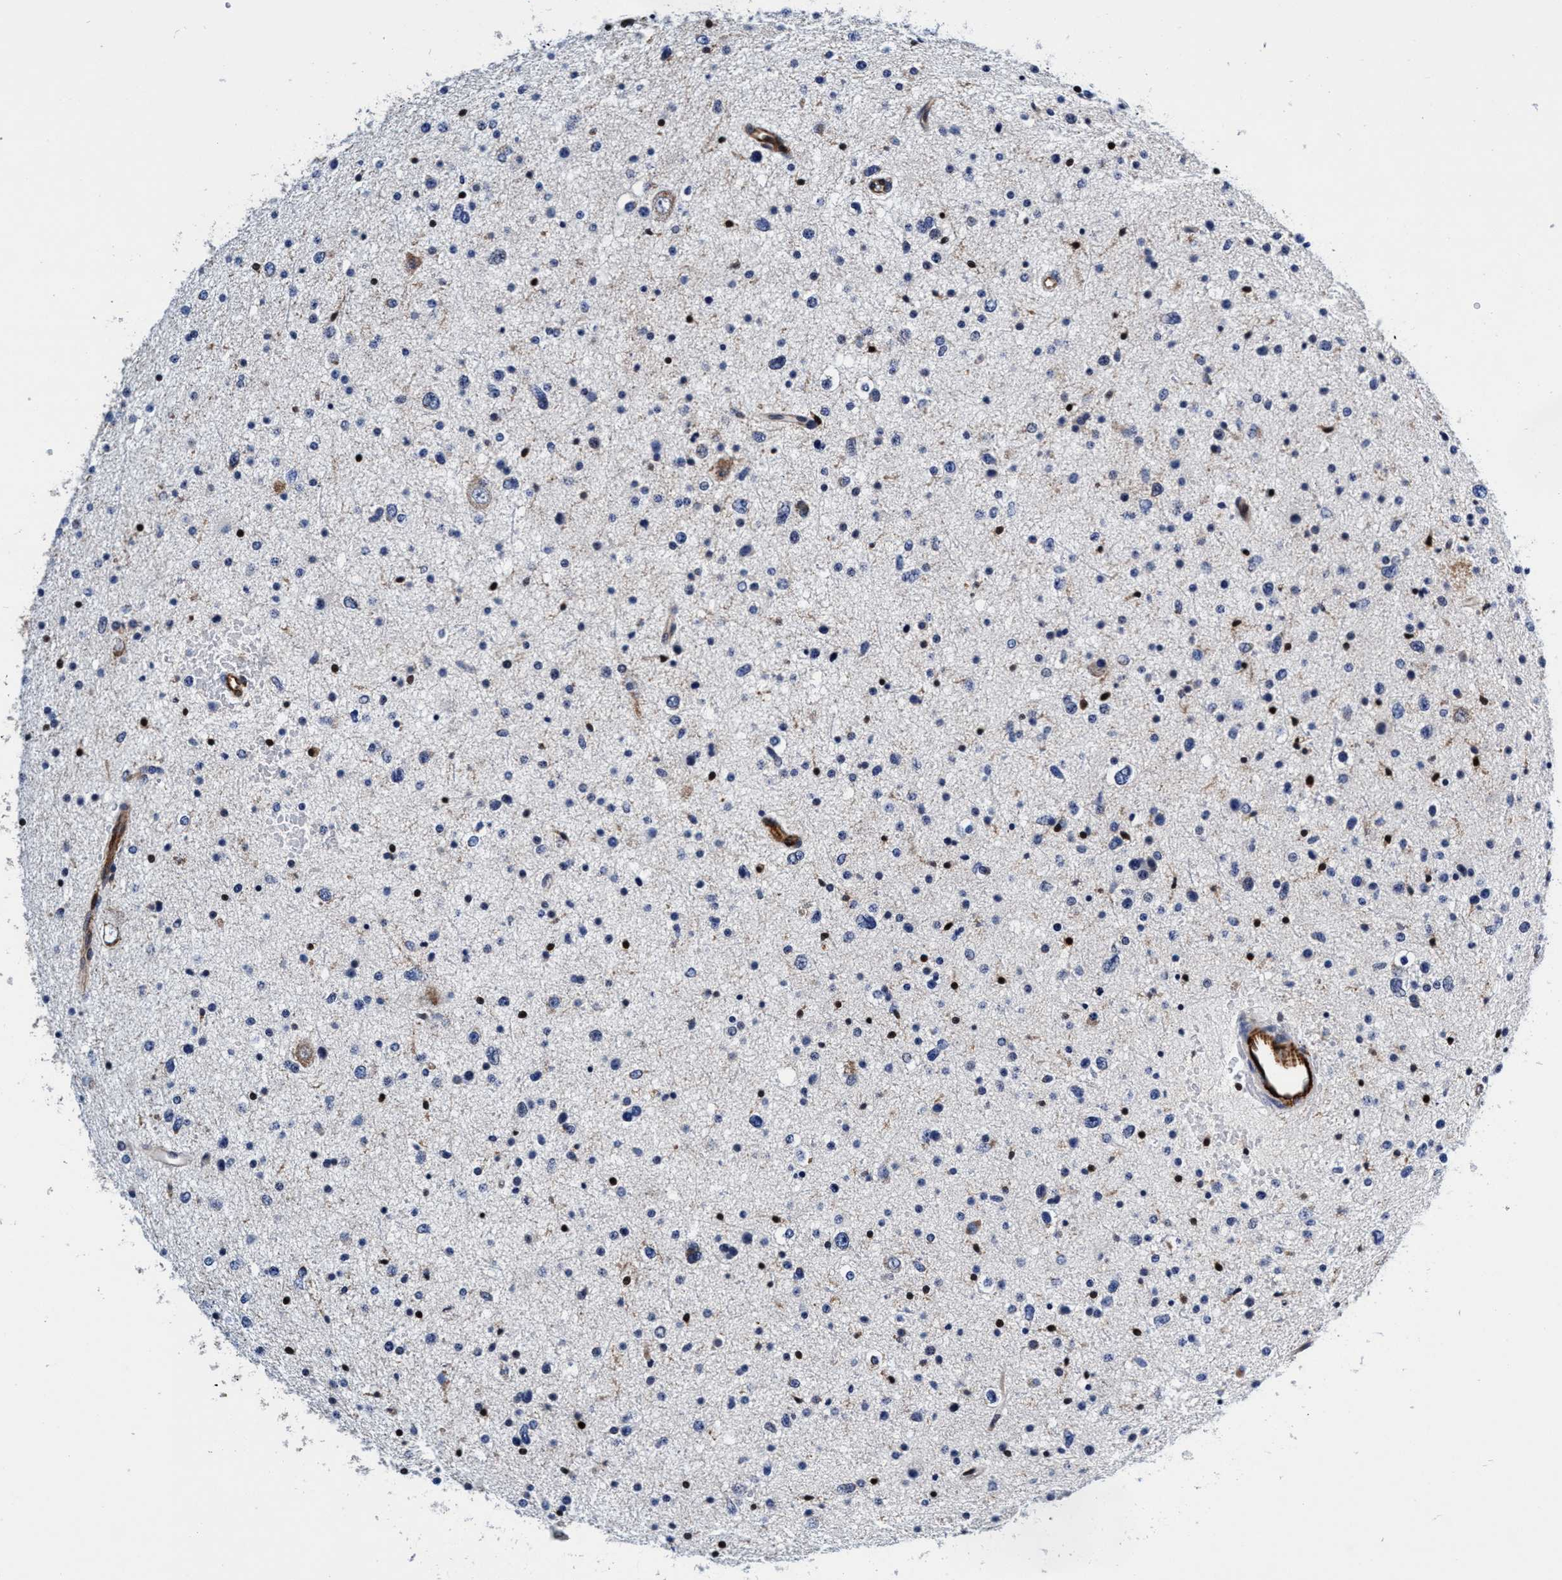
{"staining": {"intensity": "moderate", "quantity": "<25%", "location": "nuclear"}, "tissue": "glioma", "cell_type": "Tumor cells", "image_type": "cancer", "snomed": [{"axis": "morphology", "description": "Glioma, malignant, Low grade"}, {"axis": "topography", "description": "Brain"}], "caption": "Malignant glioma (low-grade) stained with a brown dye shows moderate nuclear positive positivity in approximately <25% of tumor cells.", "gene": "UBALD2", "patient": {"sex": "female", "age": 37}}